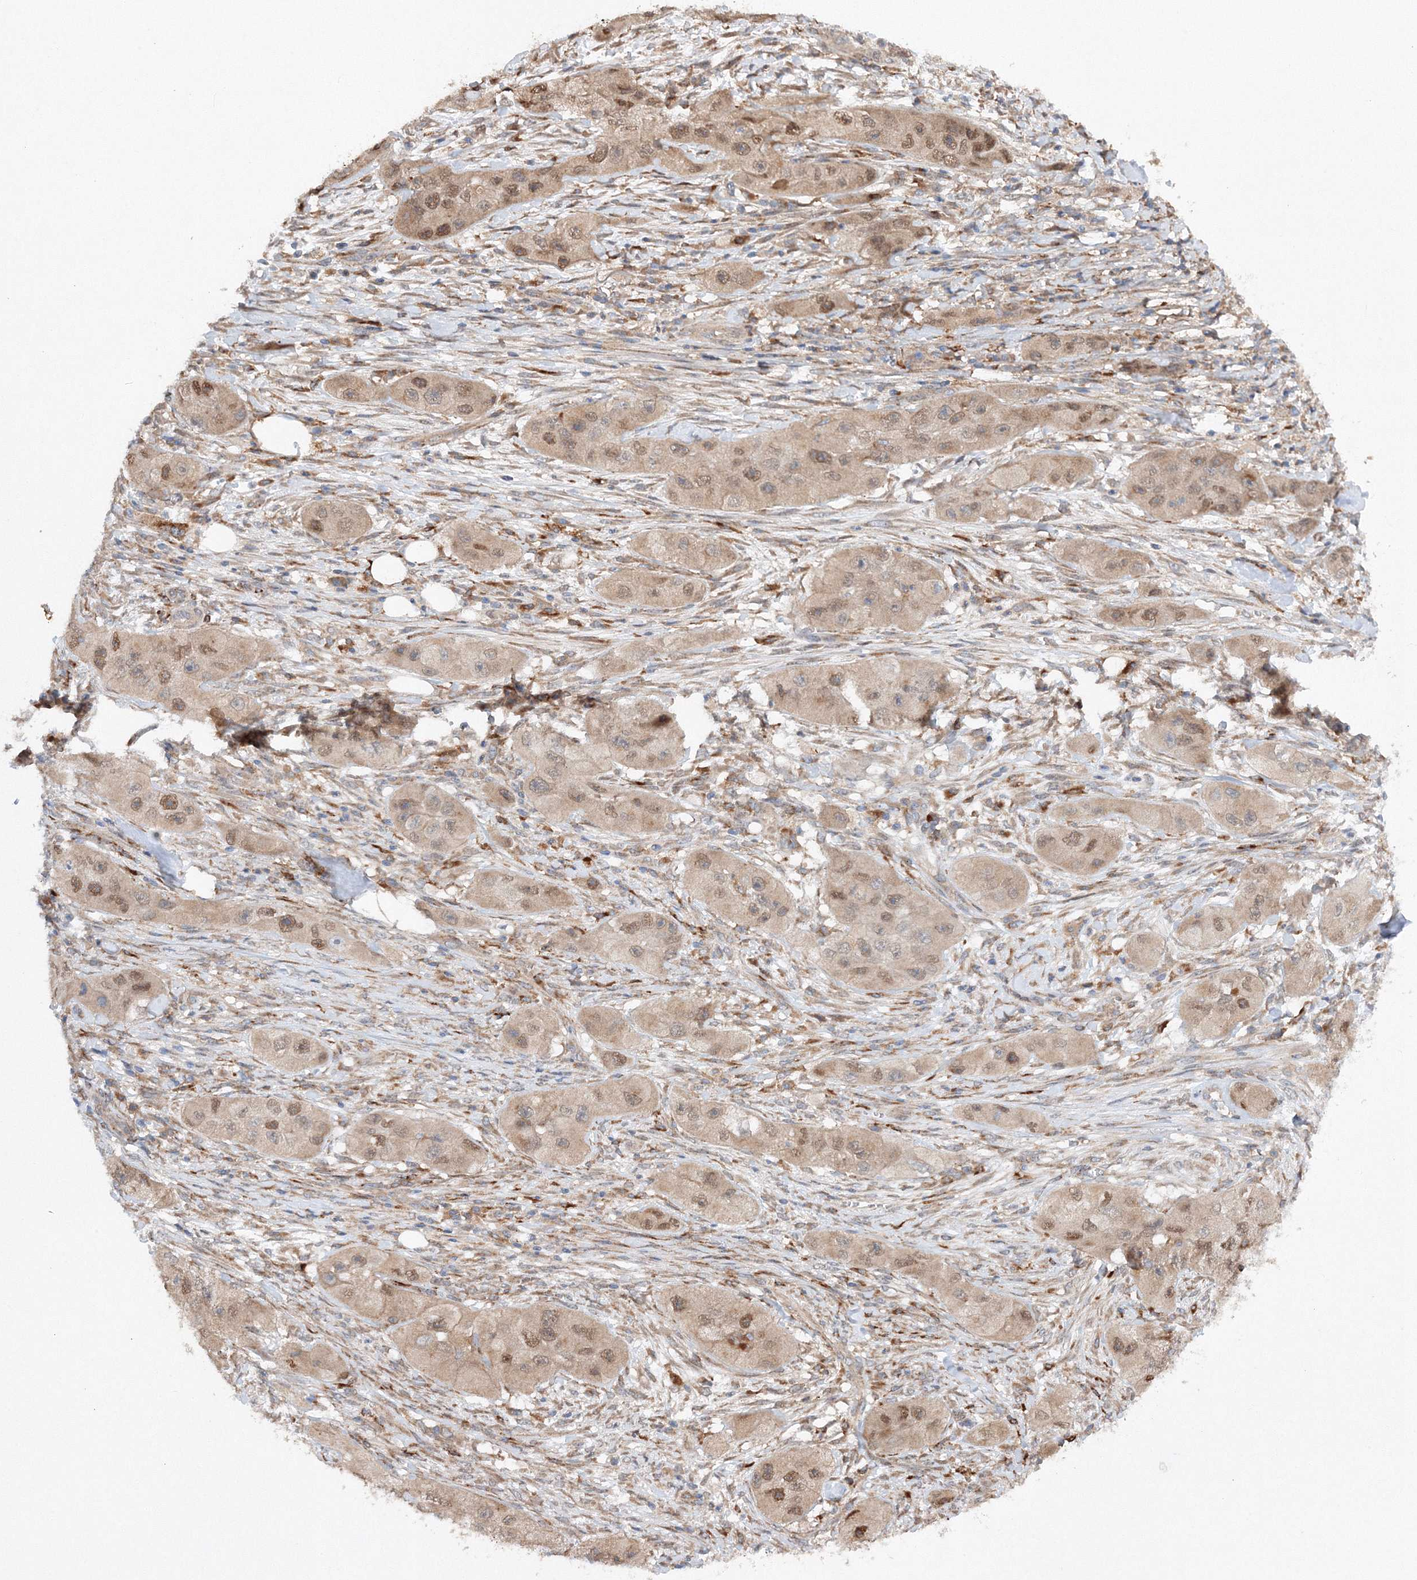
{"staining": {"intensity": "moderate", "quantity": ">75%", "location": "cytoplasmic/membranous,nuclear"}, "tissue": "skin cancer", "cell_type": "Tumor cells", "image_type": "cancer", "snomed": [{"axis": "morphology", "description": "Squamous cell carcinoma, NOS"}, {"axis": "topography", "description": "Skin"}, {"axis": "topography", "description": "Subcutis"}], "caption": "Squamous cell carcinoma (skin) stained for a protein reveals moderate cytoplasmic/membranous and nuclear positivity in tumor cells.", "gene": "SLC36A1", "patient": {"sex": "male", "age": 73}}